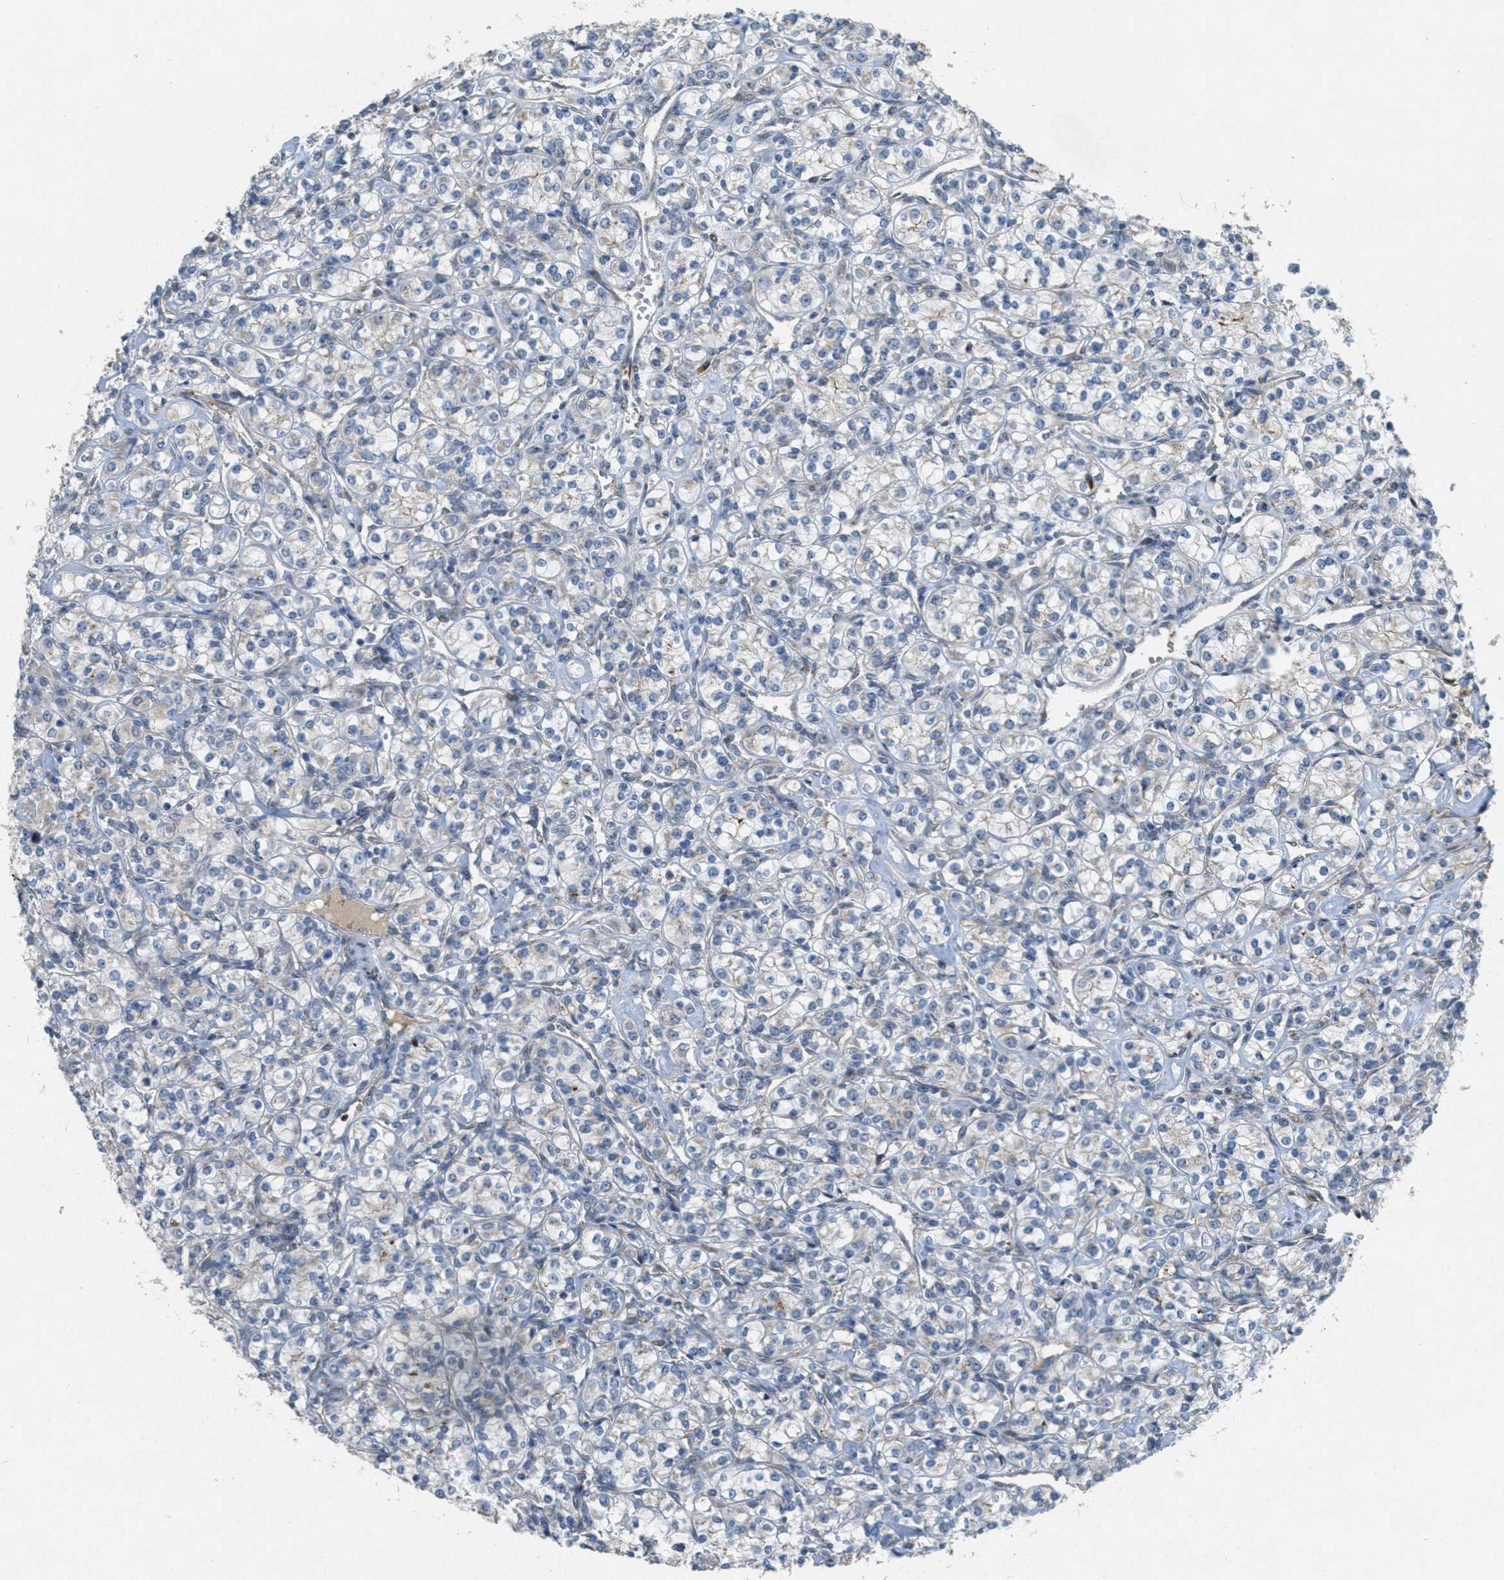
{"staining": {"intensity": "negative", "quantity": "none", "location": "none"}, "tissue": "renal cancer", "cell_type": "Tumor cells", "image_type": "cancer", "snomed": [{"axis": "morphology", "description": "Adenocarcinoma, NOS"}, {"axis": "topography", "description": "Kidney"}], "caption": "A high-resolution micrograph shows immunohistochemistry staining of renal cancer, which demonstrates no significant positivity in tumor cells. (Brightfield microscopy of DAB (3,3'-diaminobenzidine) immunohistochemistry at high magnification).", "gene": "ZFPL1", "patient": {"sex": "male", "age": 77}}